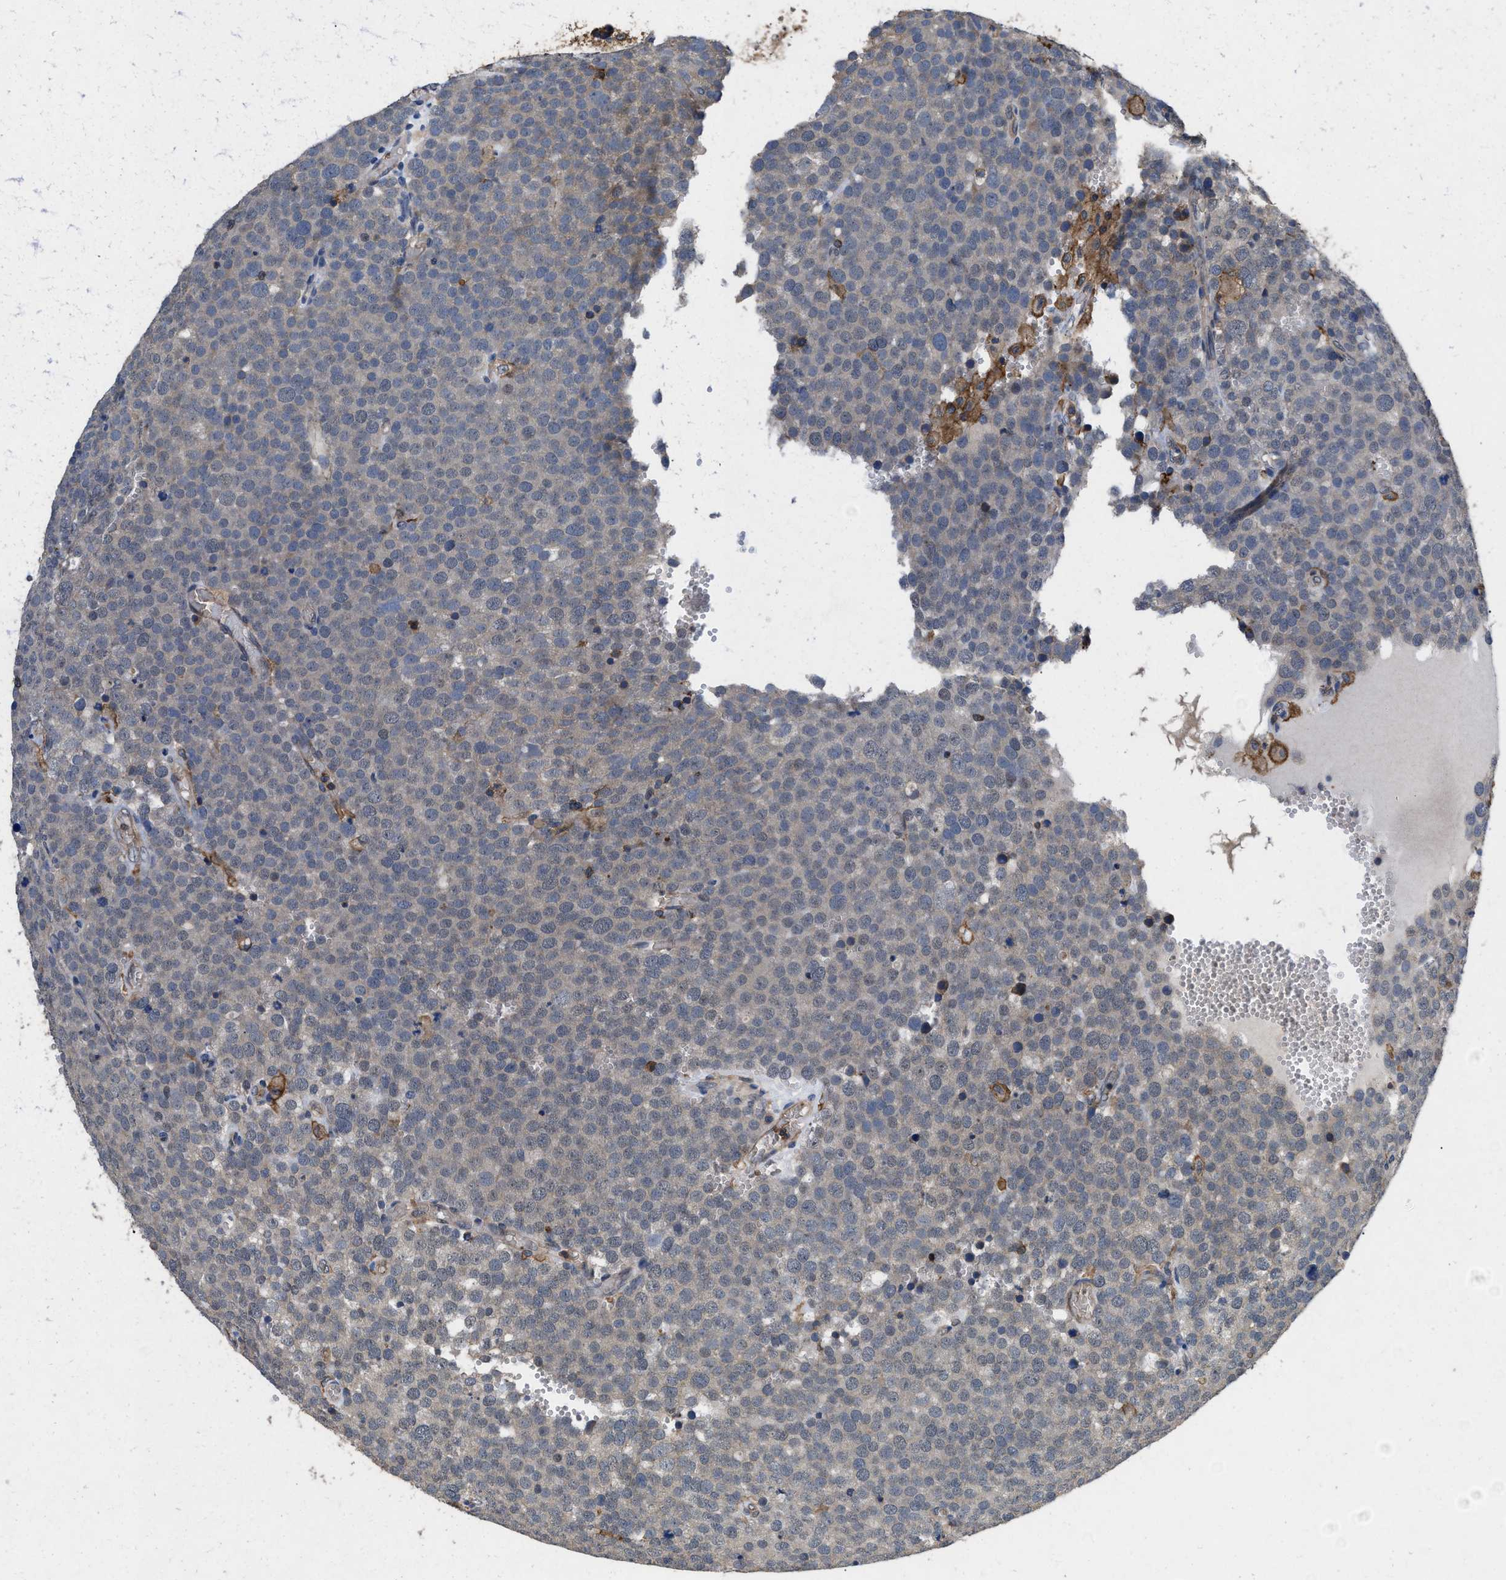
{"staining": {"intensity": "negative", "quantity": "none", "location": "none"}, "tissue": "testis cancer", "cell_type": "Tumor cells", "image_type": "cancer", "snomed": [{"axis": "morphology", "description": "Normal tissue, NOS"}, {"axis": "morphology", "description": "Seminoma, NOS"}, {"axis": "topography", "description": "Testis"}], "caption": "An immunohistochemistry (IHC) photomicrograph of testis cancer is shown. There is no staining in tumor cells of testis cancer.", "gene": "LINGO2", "patient": {"sex": "male", "age": 71}}